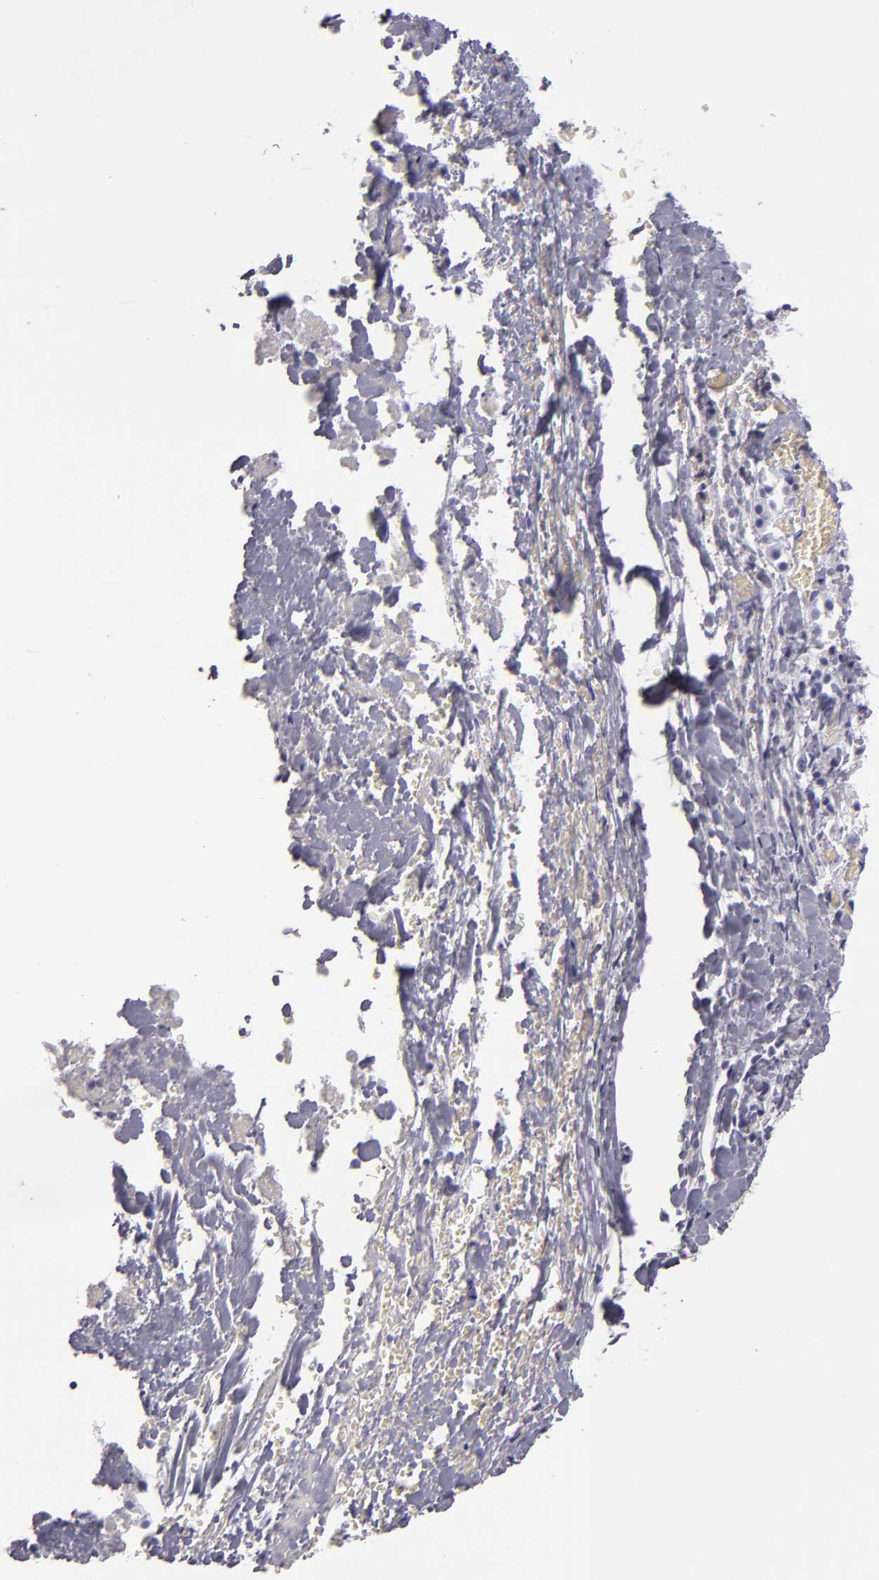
{"staining": {"intensity": "negative", "quantity": "none", "location": "none"}, "tissue": "adrenal gland", "cell_type": "Glandular cells", "image_type": "normal", "snomed": [{"axis": "morphology", "description": "Normal tissue, NOS"}, {"axis": "topography", "description": "Adrenal gland"}], "caption": "A high-resolution photomicrograph shows immunohistochemistry staining of unremarkable adrenal gland, which displays no significant expression in glandular cells. The staining was performed using DAB to visualize the protein expression in brown, while the nuclei were stained in blue with hematoxylin (Magnification: 20x).", "gene": "CR2", "patient": {"sex": "female", "age": 44}}